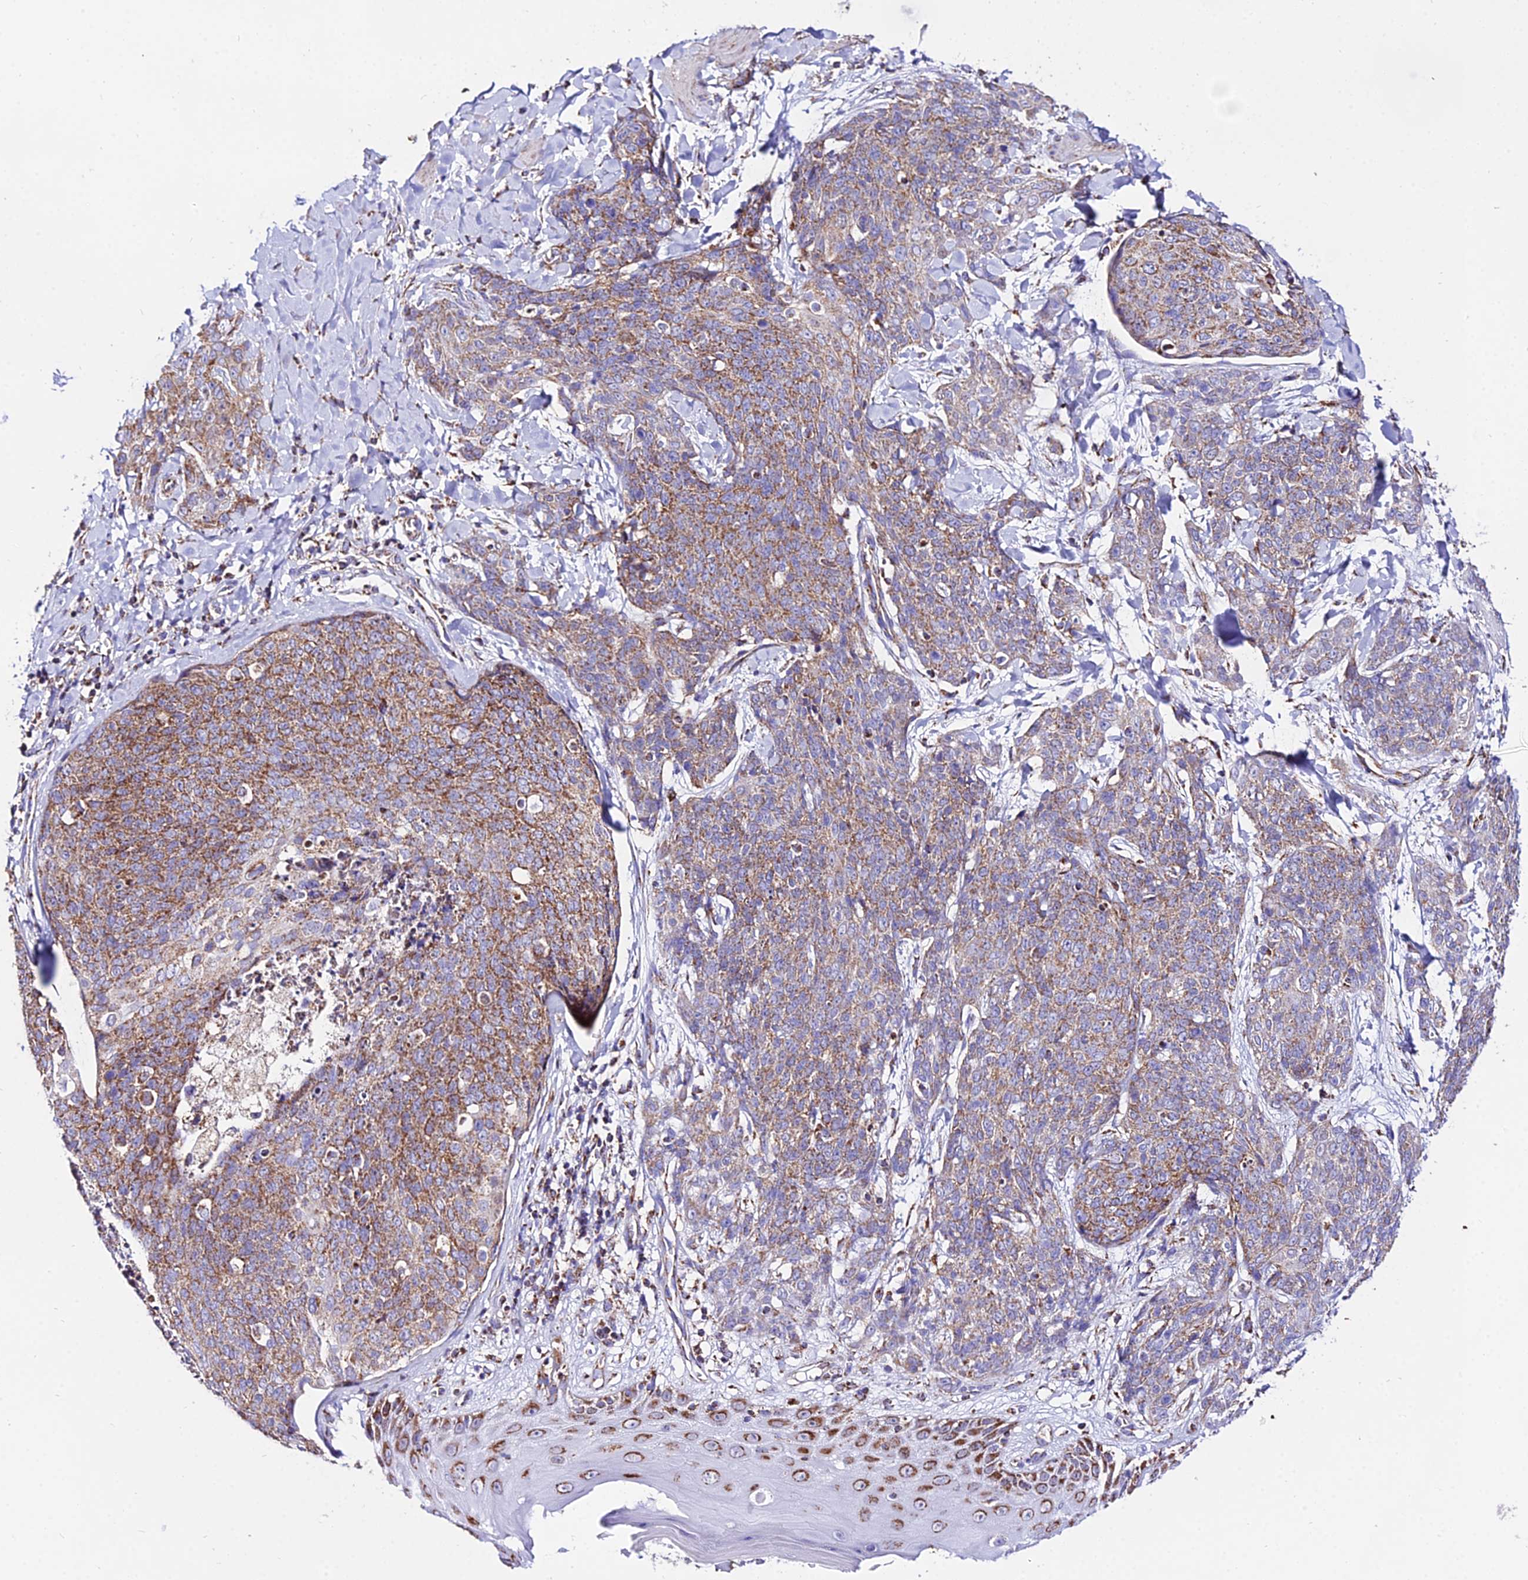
{"staining": {"intensity": "moderate", "quantity": ">75%", "location": "cytoplasmic/membranous"}, "tissue": "skin cancer", "cell_type": "Tumor cells", "image_type": "cancer", "snomed": [{"axis": "morphology", "description": "Squamous cell carcinoma, NOS"}, {"axis": "topography", "description": "Skin"}, {"axis": "topography", "description": "Vulva"}], "caption": "A micrograph of skin cancer (squamous cell carcinoma) stained for a protein demonstrates moderate cytoplasmic/membranous brown staining in tumor cells. The protein of interest is shown in brown color, while the nuclei are stained blue.", "gene": "ATP5PD", "patient": {"sex": "female", "age": 85}}